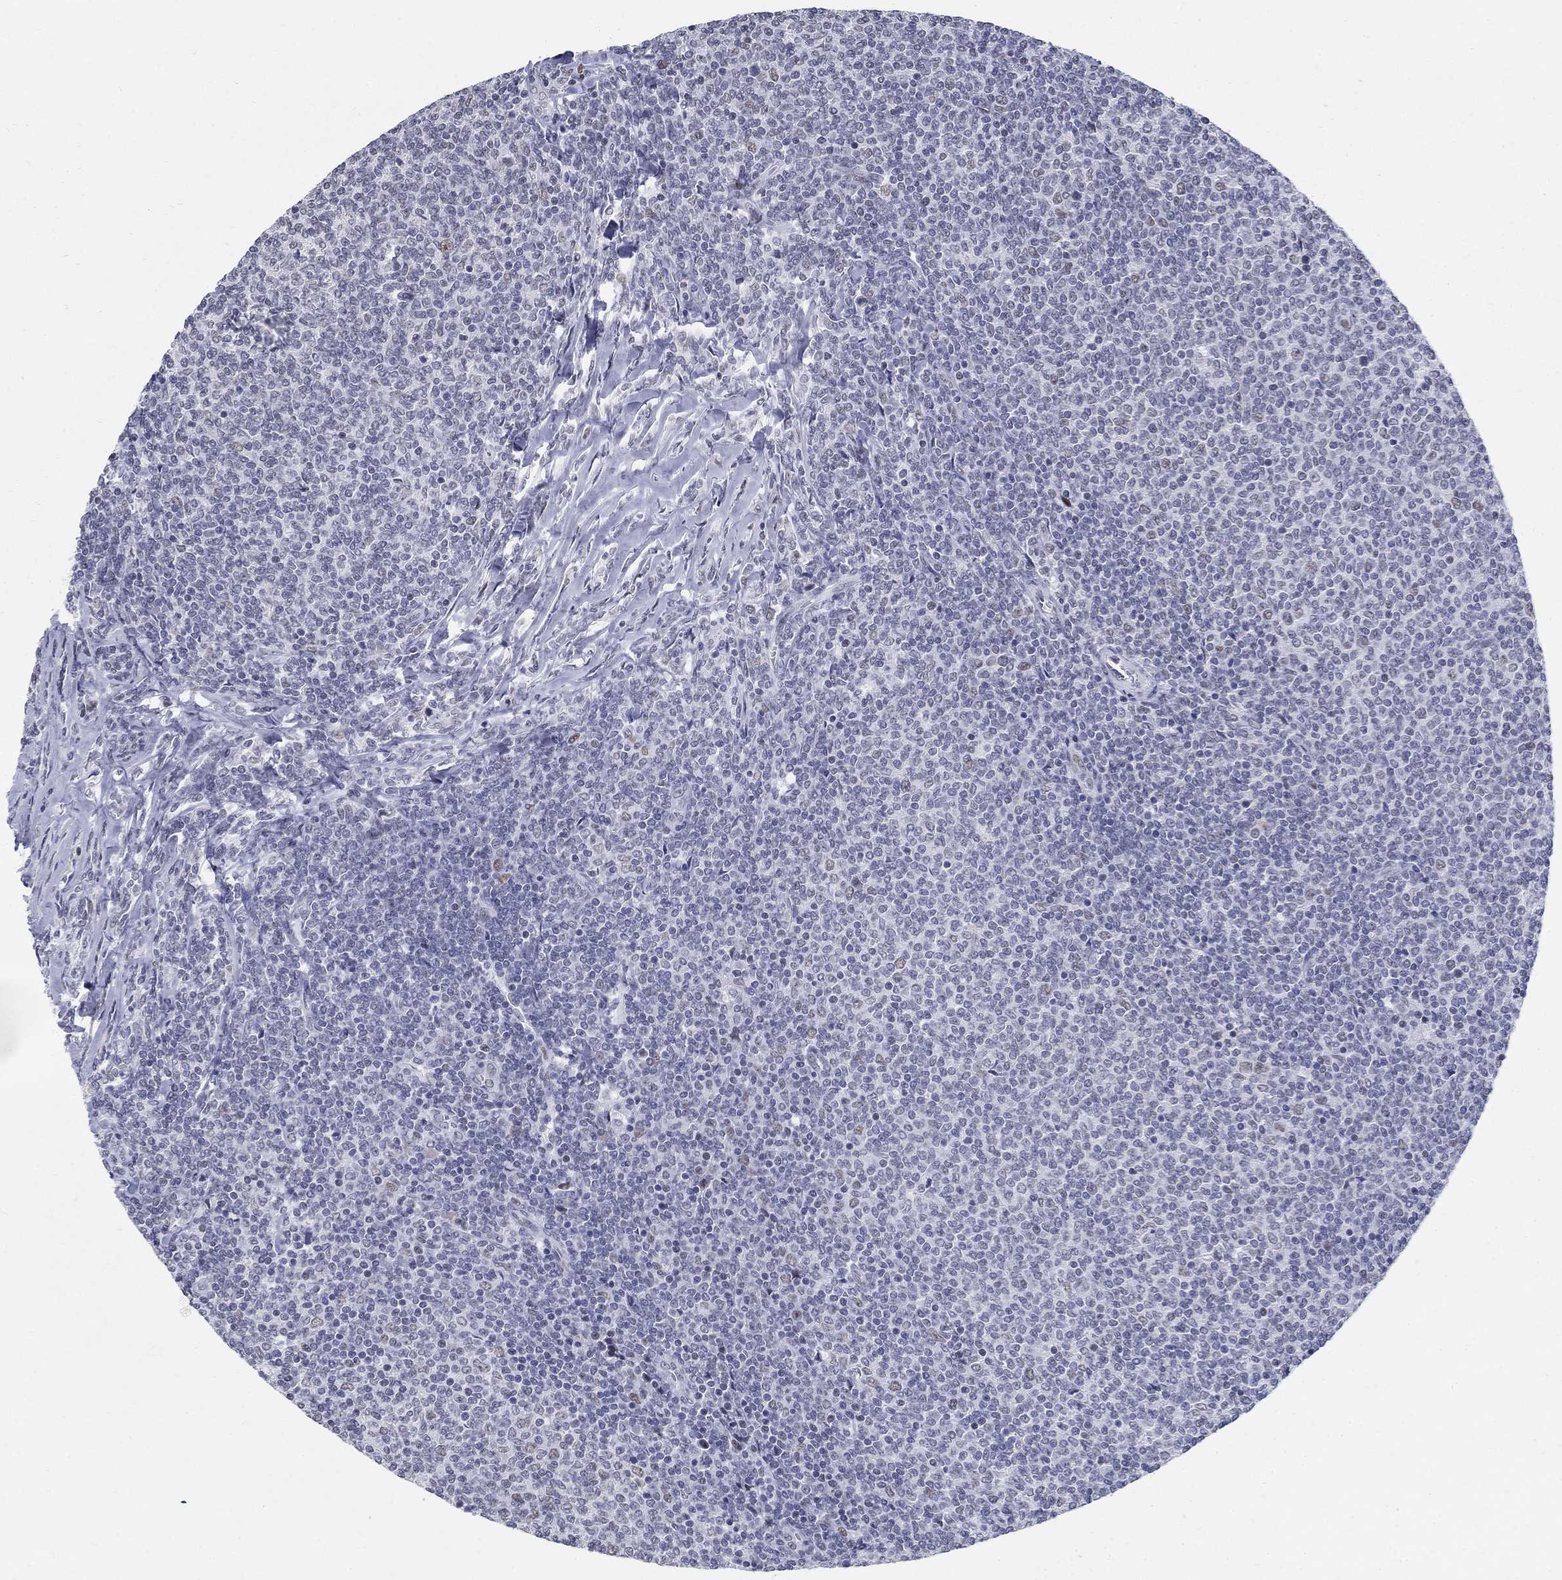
{"staining": {"intensity": "weak", "quantity": "<25%", "location": "nuclear"}, "tissue": "lymphoma", "cell_type": "Tumor cells", "image_type": "cancer", "snomed": [{"axis": "morphology", "description": "Malignant lymphoma, non-Hodgkin's type, Low grade"}, {"axis": "topography", "description": "Lymph node"}], "caption": "DAB (3,3'-diaminobenzidine) immunohistochemical staining of lymphoma reveals no significant positivity in tumor cells.", "gene": "BHLHE22", "patient": {"sex": "male", "age": 52}}